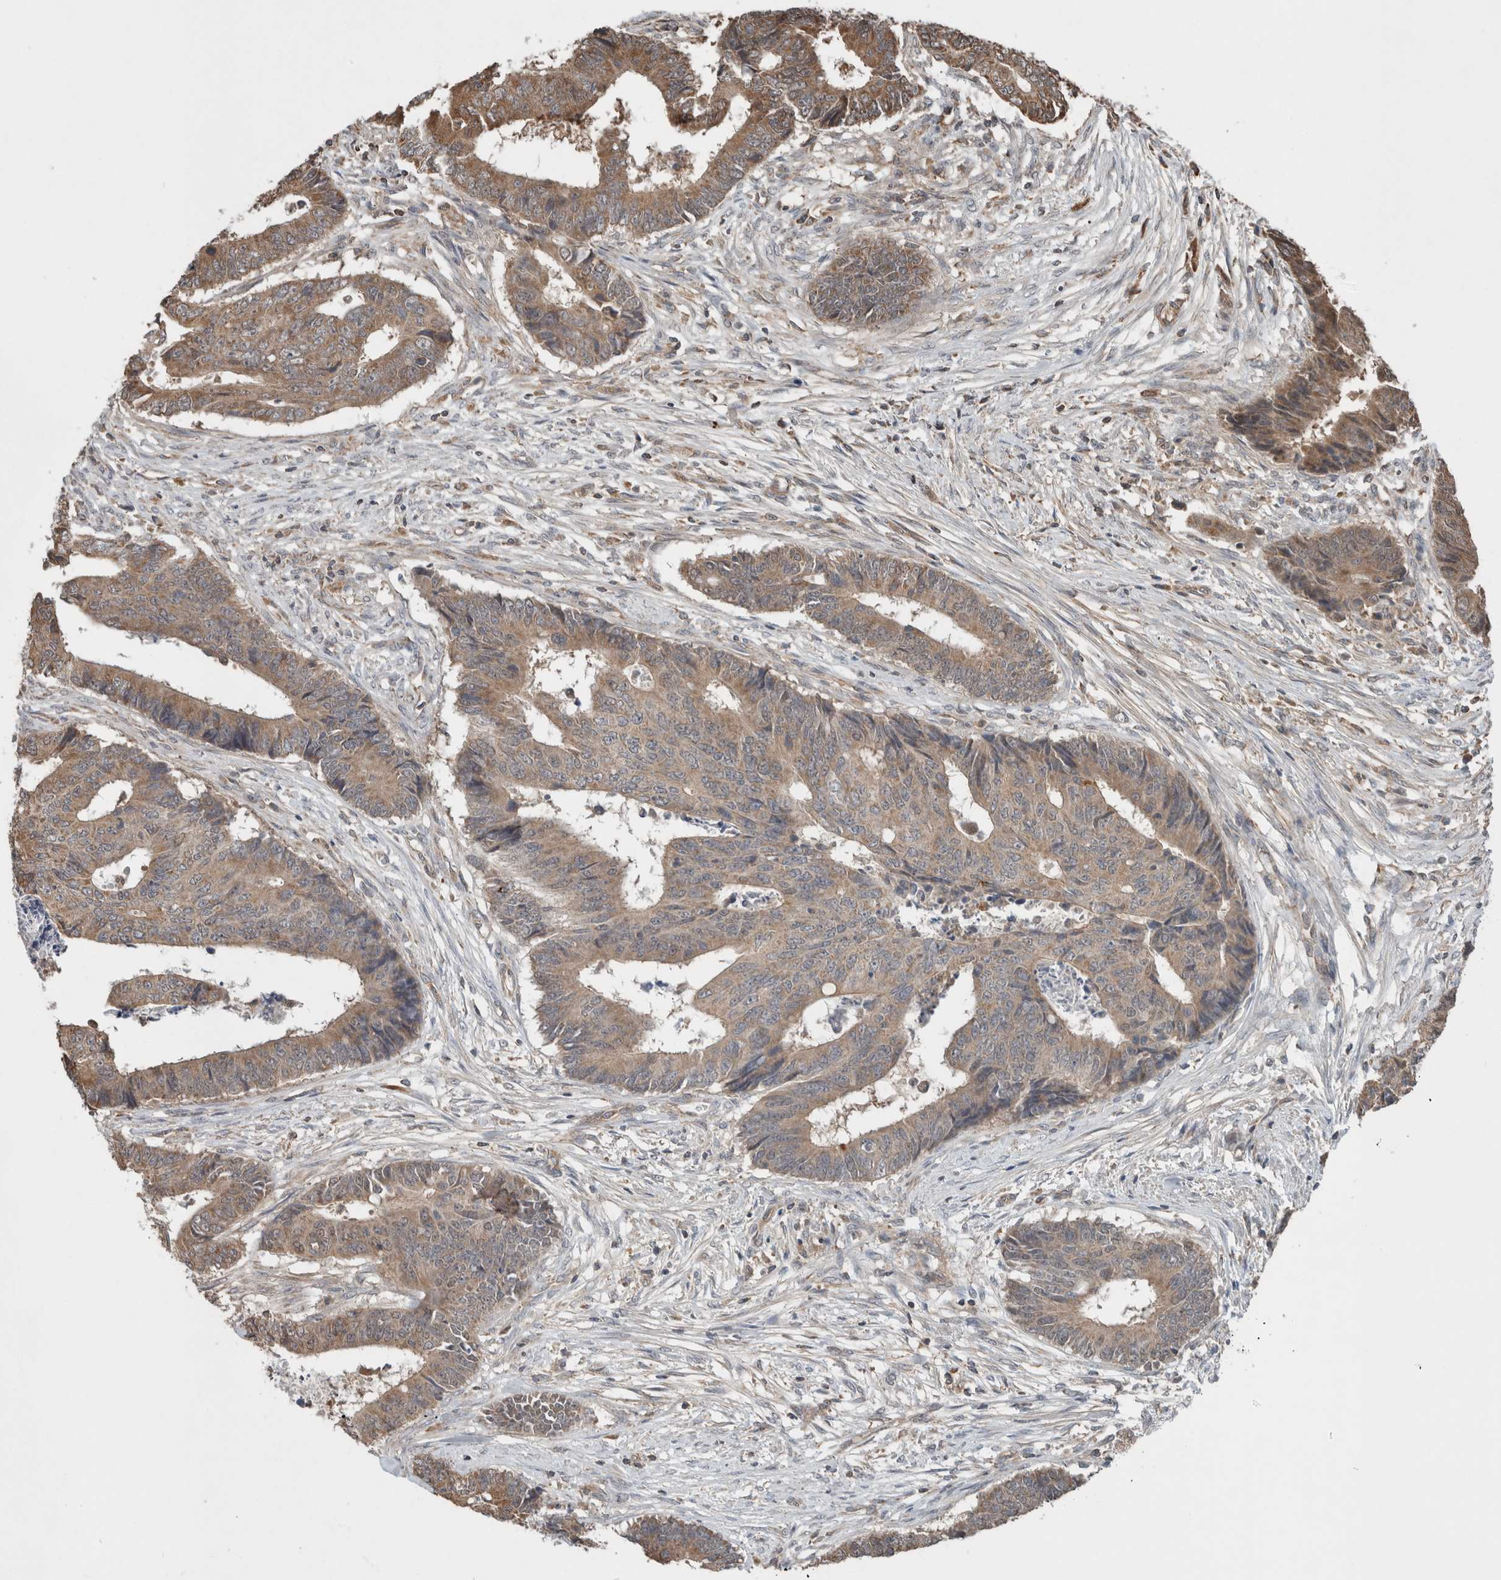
{"staining": {"intensity": "moderate", "quantity": ">75%", "location": "cytoplasmic/membranous"}, "tissue": "colorectal cancer", "cell_type": "Tumor cells", "image_type": "cancer", "snomed": [{"axis": "morphology", "description": "Adenocarcinoma, NOS"}, {"axis": "topography", "description": "Rectum"}], "caption": "The photomicrograph exhibits immunohistochemical staining of colorectal cancer. There is moderate cytoplasmic/membranous staining is appreciated in approximately >75% of tumor cells. The protein is stained brown, and the nuclei are stained in blue (DAB (3,3'-diaminobenzidine) IHC with brightfield microscopy, high magnification).", "gene": "KLK14", "patient": {"sex": "male", "age": 84}}